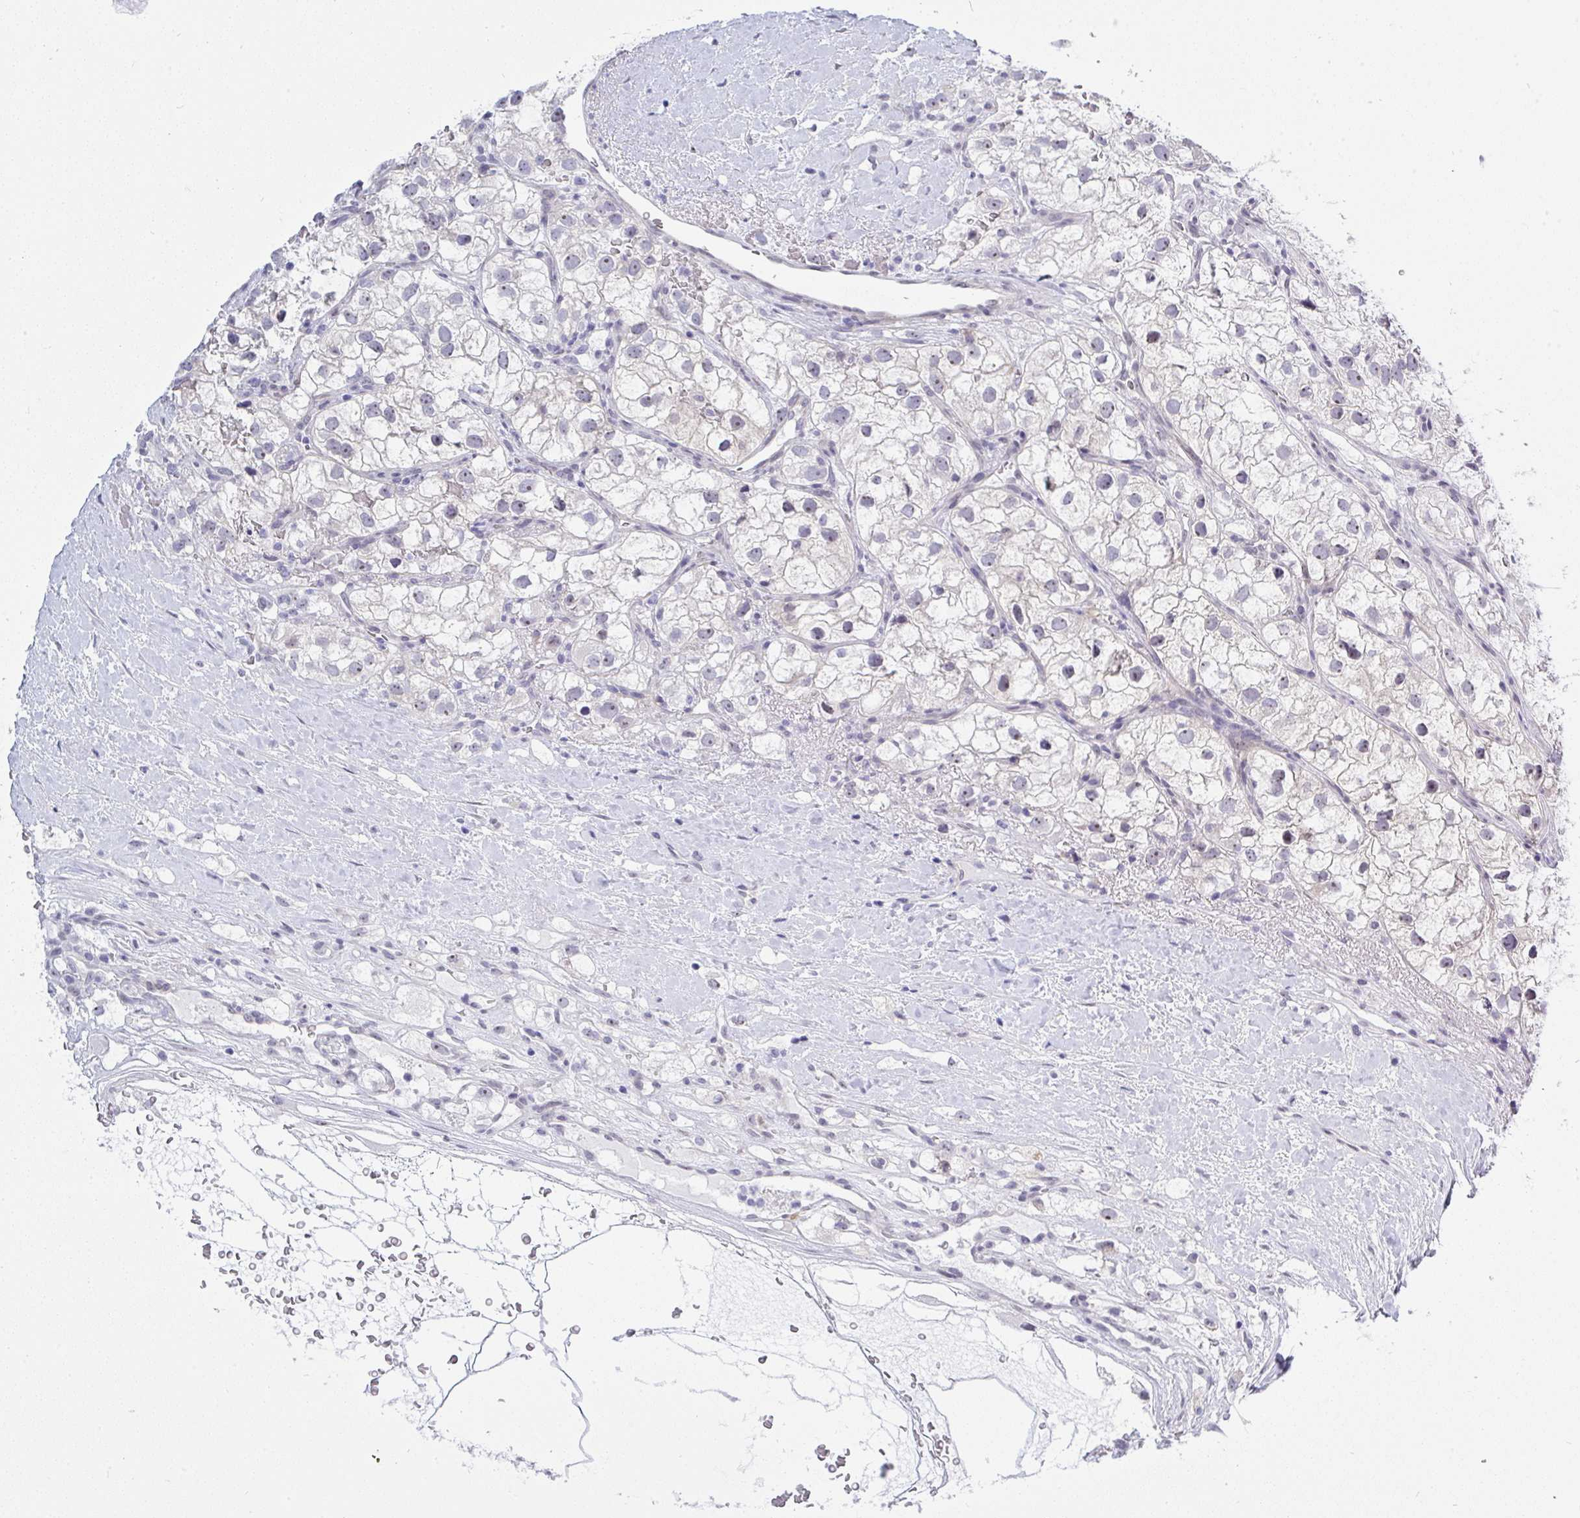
{"staining": {"intensity": "weak", "quantity": "<25%", "location": "cytoplasmic/membranous"}, "tissue": "renal cancer", "cell_type": "Tumor cells", "image_type": "cancer", "snomed": [{"axis": "morphology", "description": "Adenocarcinoma, NOS"}, {"axis": "topography", "description": "Kidney"}], "caption": "Adenocarcinoma (renal) was stained to show a protein in brown. There is no significant positivity in tumor cells. Nuclei are stained in blue.", "gene": "MFSD4A", "patient": {"sex": "male", "age": 59}}